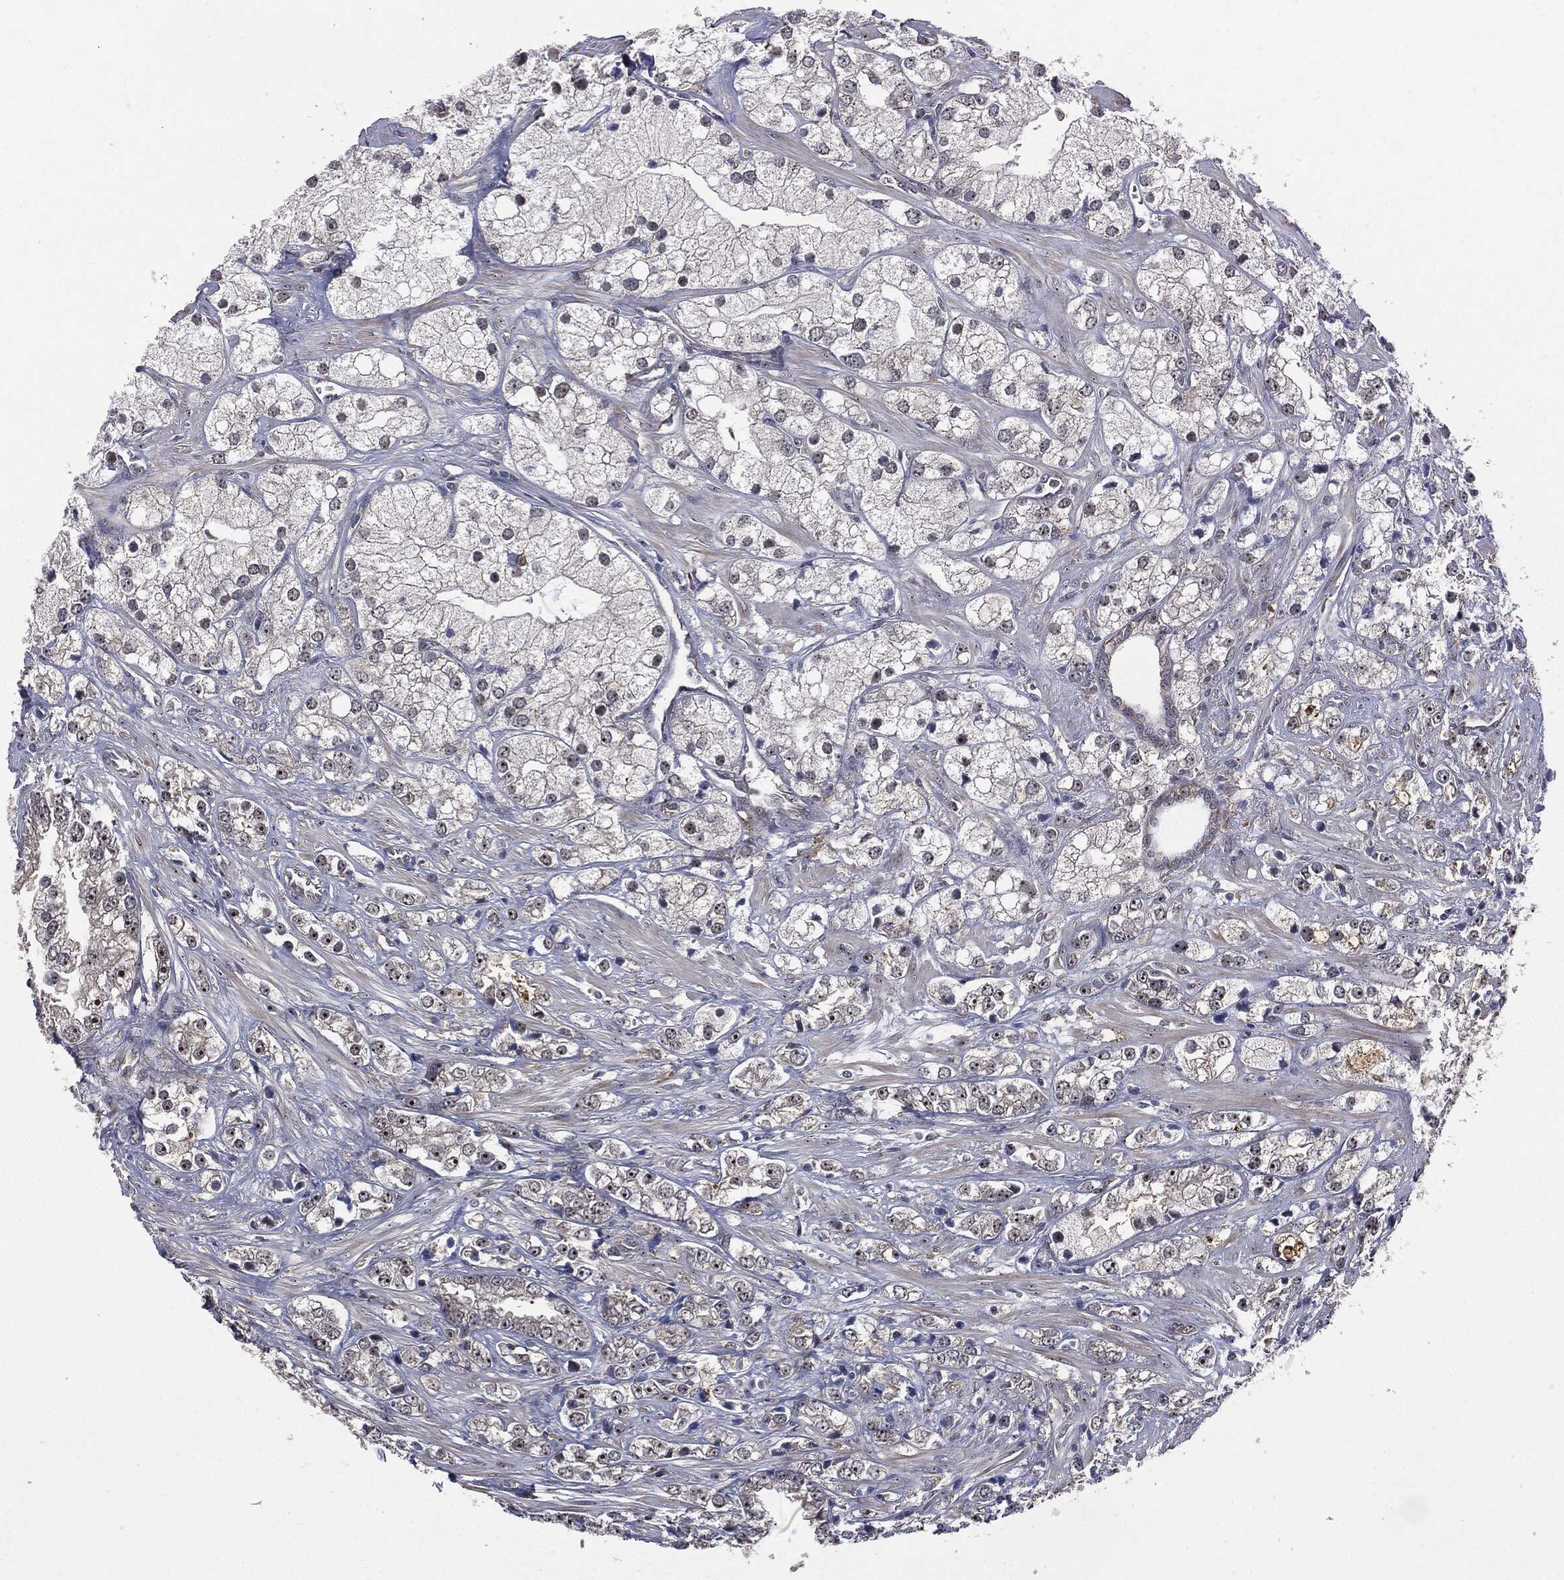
{"staining": {"intensity": "moderate", "quantity": "<25%", "location": "cytoplasmic/membranous"}, "tissue": "prostate cancer", "cell_type": "Tumor cells", "image_type": "cancer", "snomed": [{"axis": "morphology", "description": "Adenocarcinoma, NOS"}, {"axis": "topography", "description": "Prostate and seminal vesicle, NOS"}, {"axis": "topography", "description": "Prostate"}], "caption": "The photomicrograph reveals a brown stain indicating the presence of a protein in the cytoplasmic/membranous of tumor cells in adenocarcinoma (prostate).", "gene": "TRMT1L", "patient": {"sex": "male", "age": 79}}